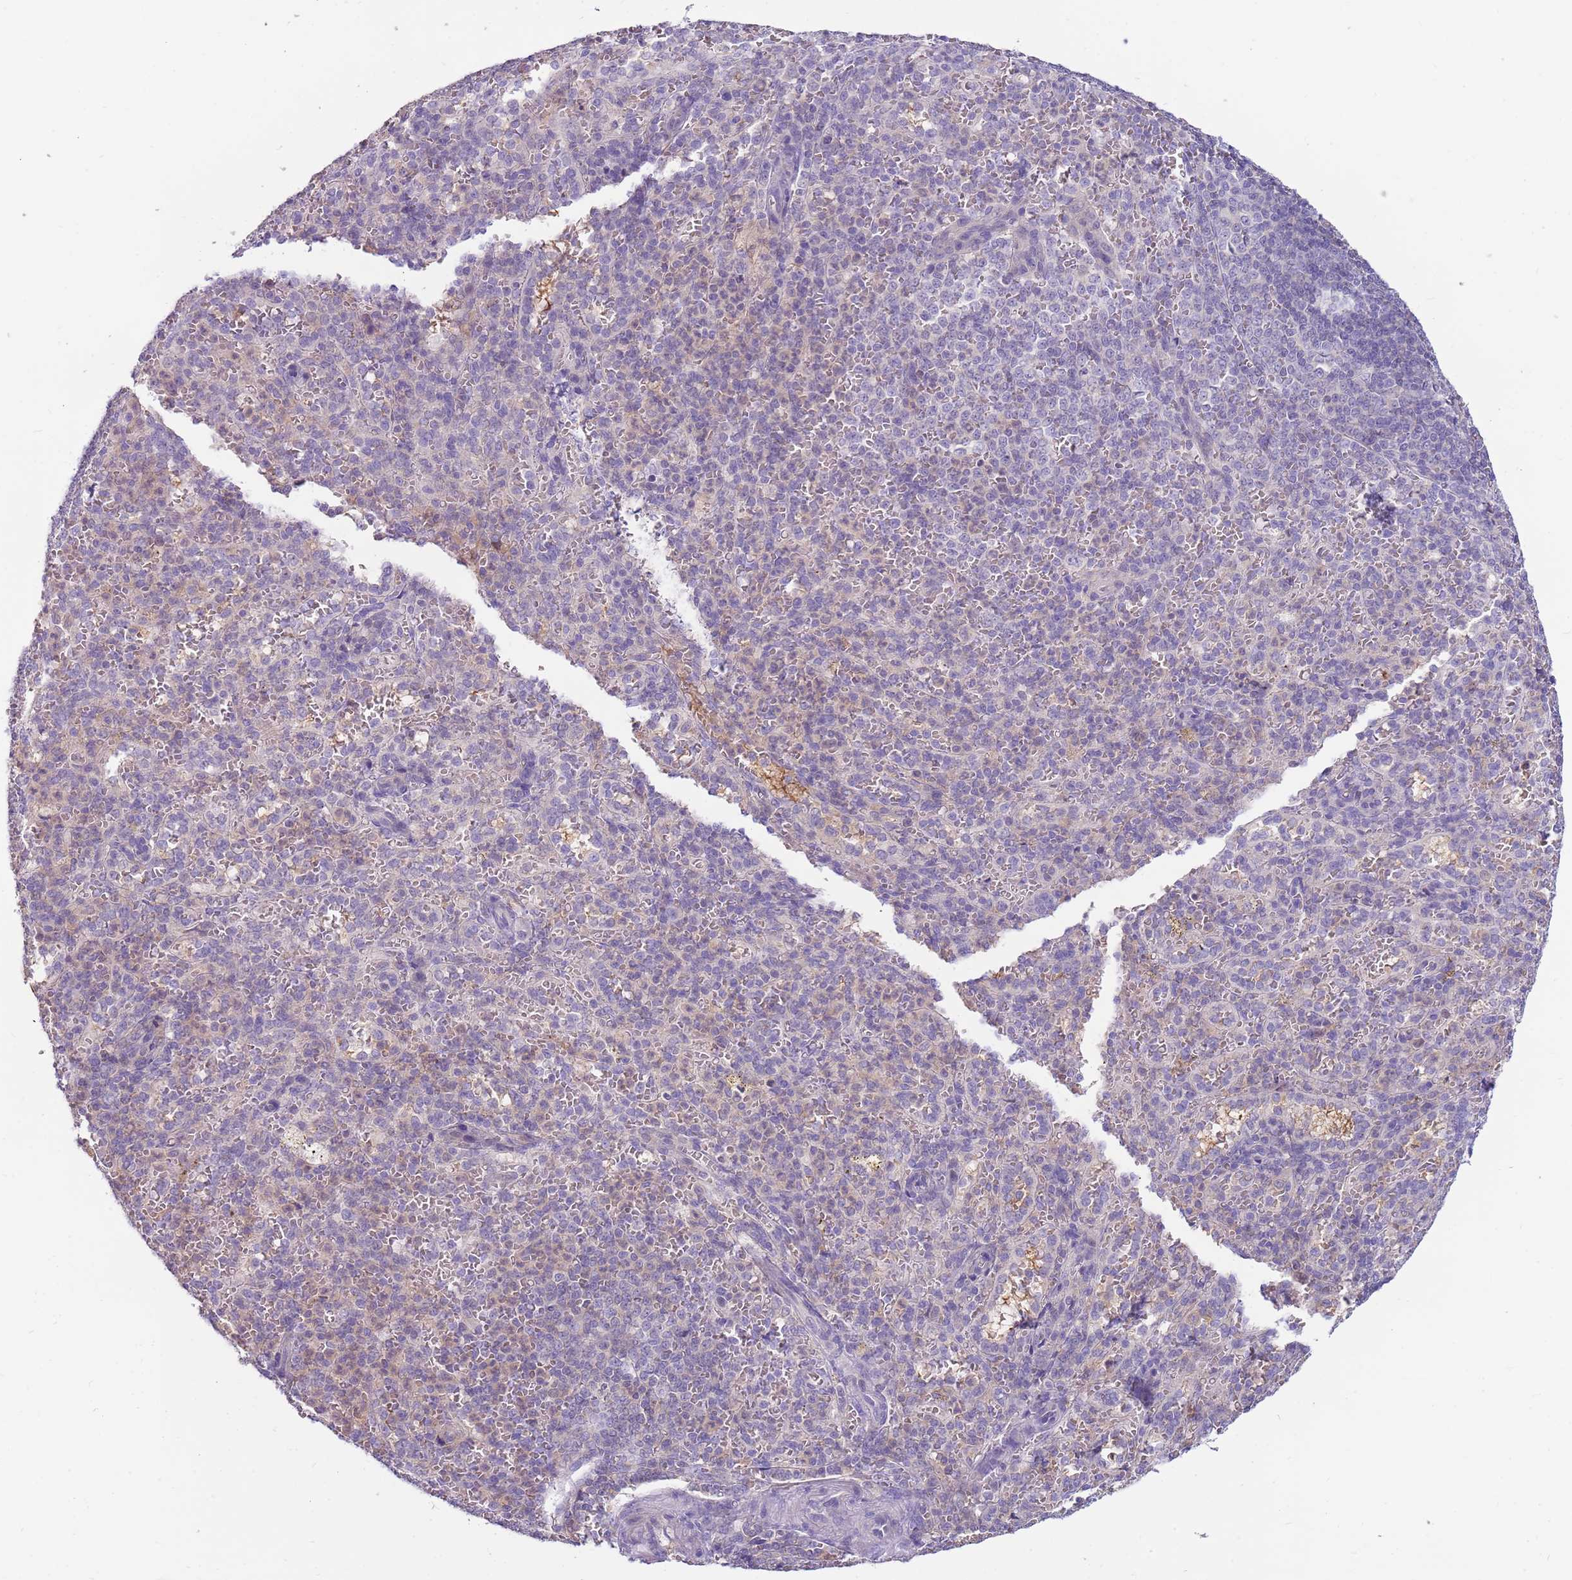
{"staining": {"intensity": "negative", "quantity": "none", "location": "none"}, "tissue": "spleen", "cell_type": "Cells in red pulp", "image_type": "normal", "snomed": [{"axis": "morphology", "description": "Normal tissue, NOS"}, {"axis": "topography", "description": "Spleen"}], "caption": "A high-resolution histopathology image shows immunohistochemistry staining of benign spleen, which shows no significant staining in cells in red pulp. The staining was performed using DAB (3,3'-diaminobenzidine) to visualize the protein expression in brown, while the nuclei were stained in blue with hematoxylin (Magnification: 20x).", "gene": "ARHGAP5", "patient": {"sex": "female", "age": 21}}